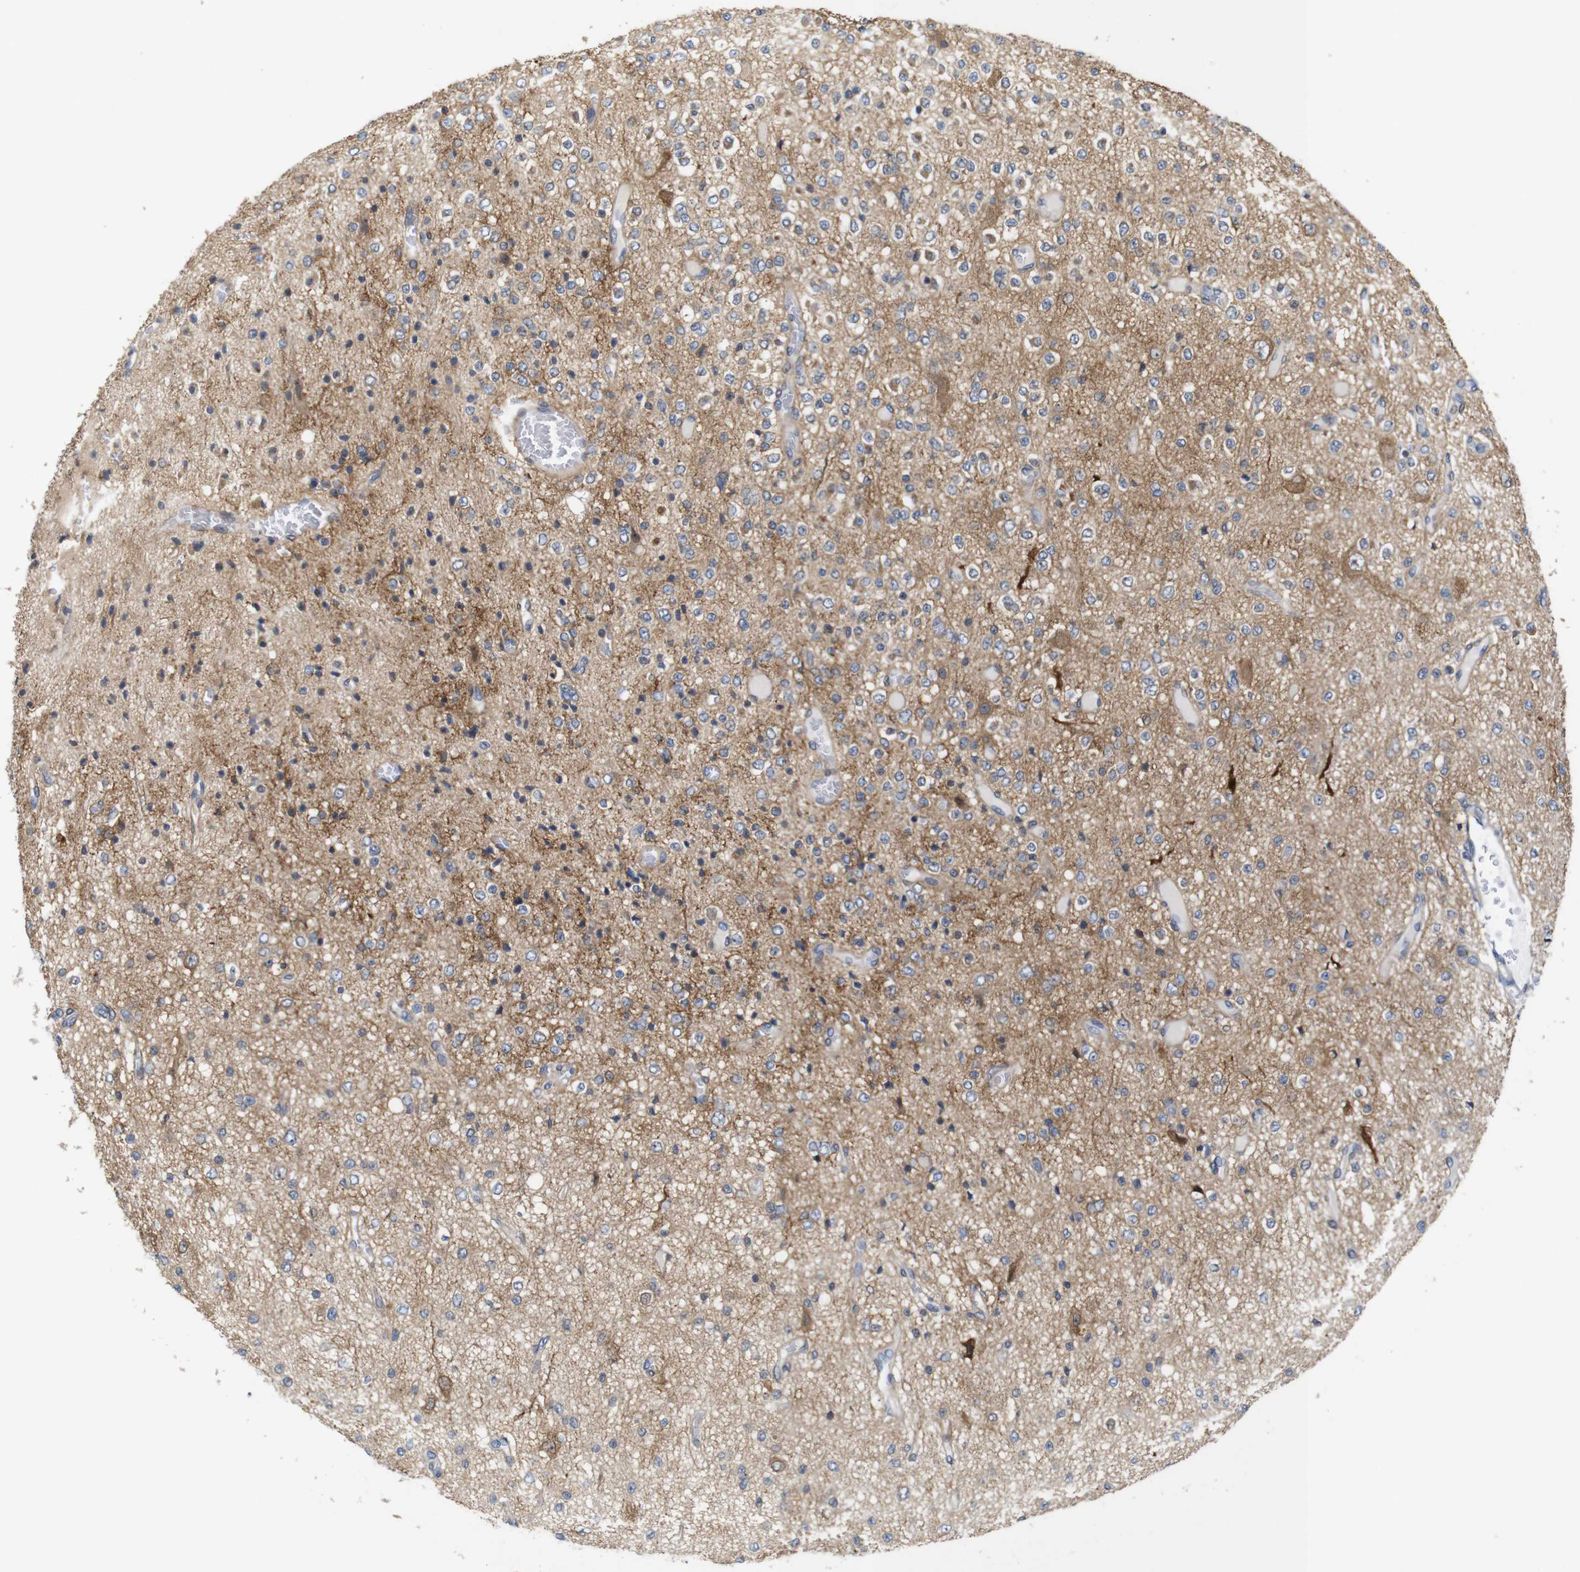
{"staining": {"intensity": "moderate", "quantity": ">75%", "location": "cytoplasmic/membranous"}, "tissue": "glioma", "cell_type": "Tumor cells", "image_type": "cancer", "snomed": [{"axis": "morphology", "description": "Glioma, malignant, Low grade"}, {"axis": "topography", "description": "Brain"}], "caption": "Glioma was stained to show a protein in brown. There is medium levels of moderate cytoplasmic/membranous expression in about >75% of tumor cells. (DAB = brown stain, brightfield microscopy at high magnification).", "gene": "P3H2", "patient": {"sex": "male", "age": 38}}